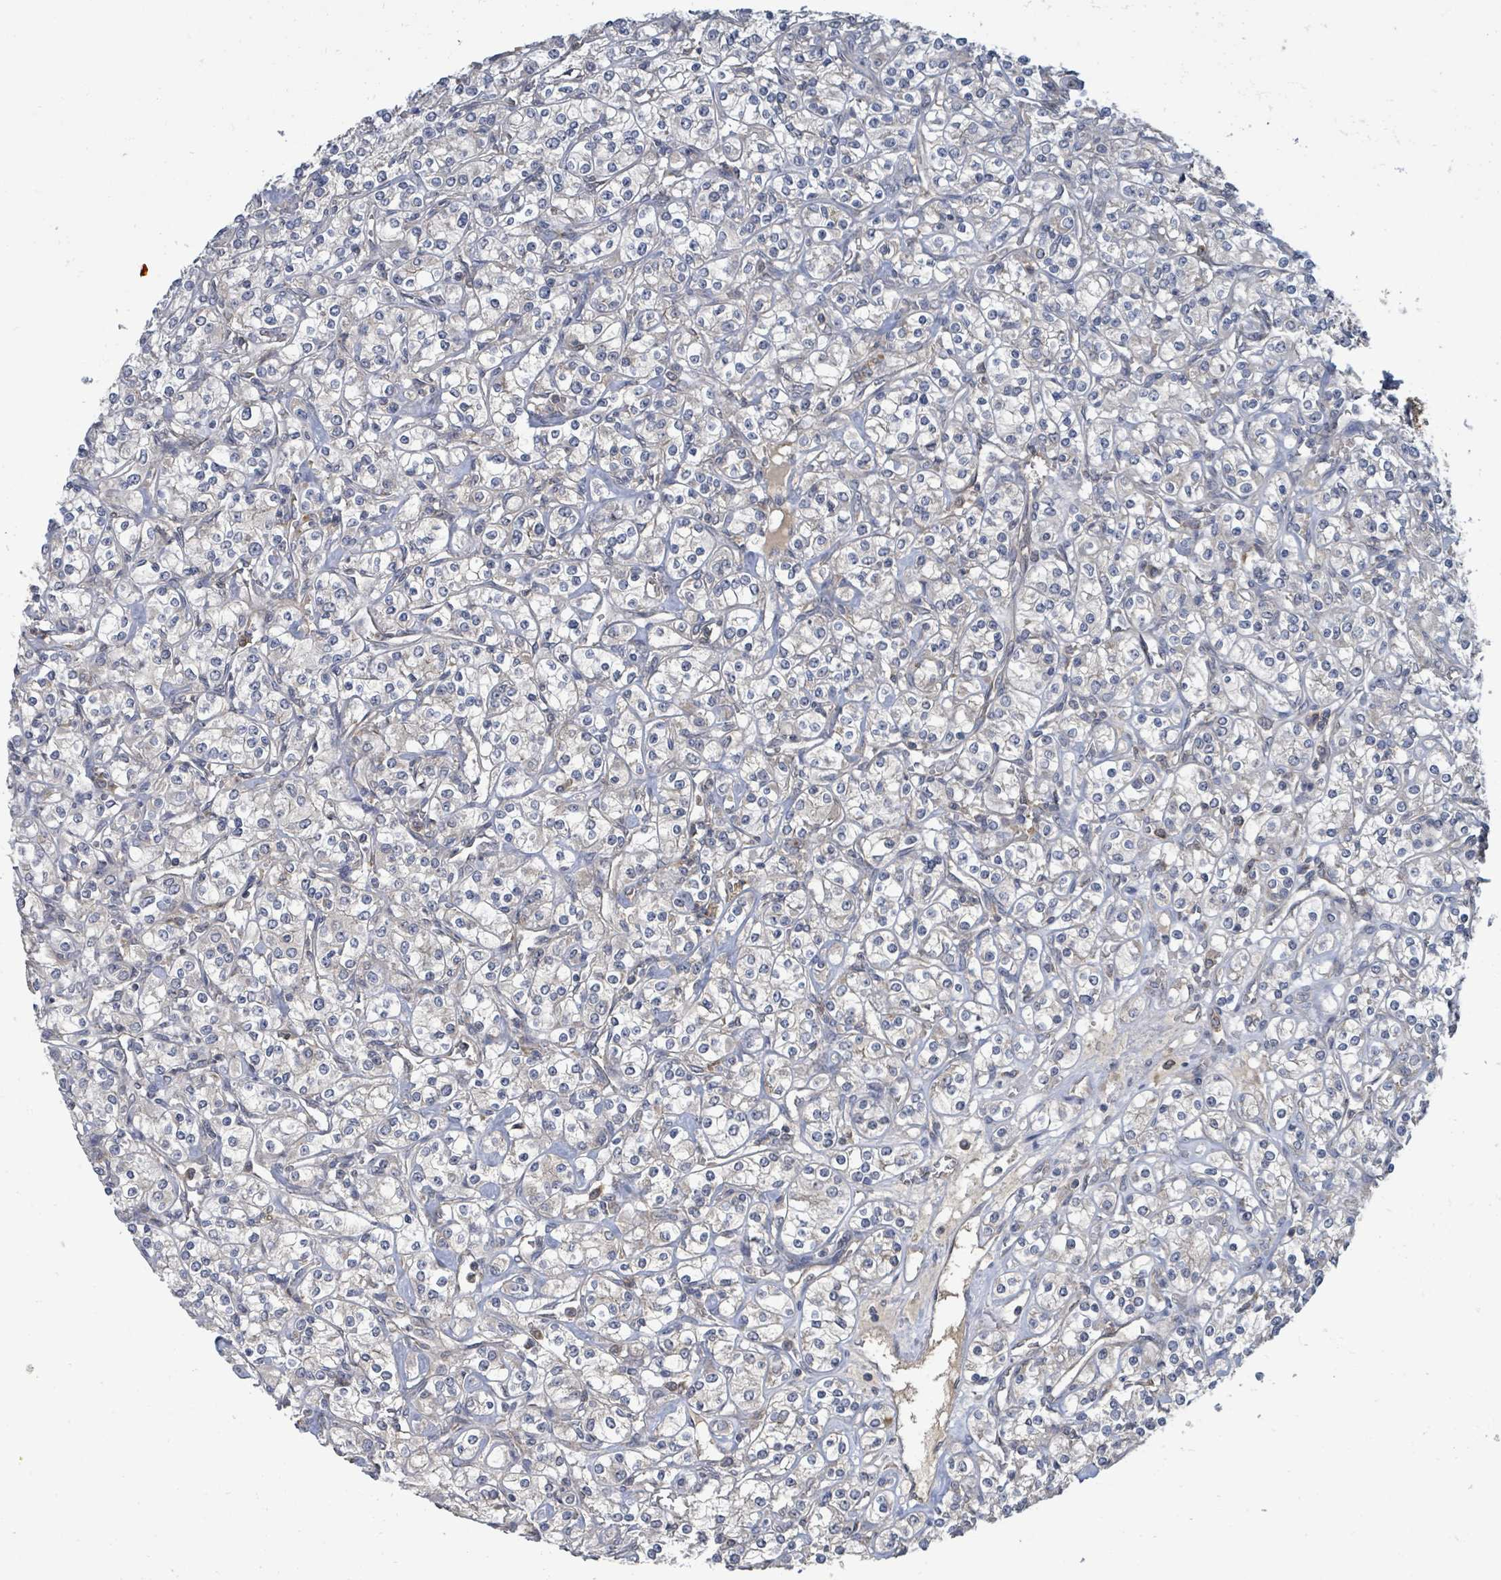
{"staining": {"intensity": "negative", "quantity": "none", "location": "none"}, "tissue": "renal cancer", "cell_type": "Tumor cells", "image_type": "cancer", "snomed": [{"axis": "morphology", "description": "Adenocarcinoma, NOS"}, {"axis": "topography", "description": "Kidney"}], "caption": "Tumor cells are negative for brown protein staining in renal cancer. (DAB immunohistochemistry, high magnification).", "gene": "CCDC121", "patient": {"sex": "male", "age": 77}}